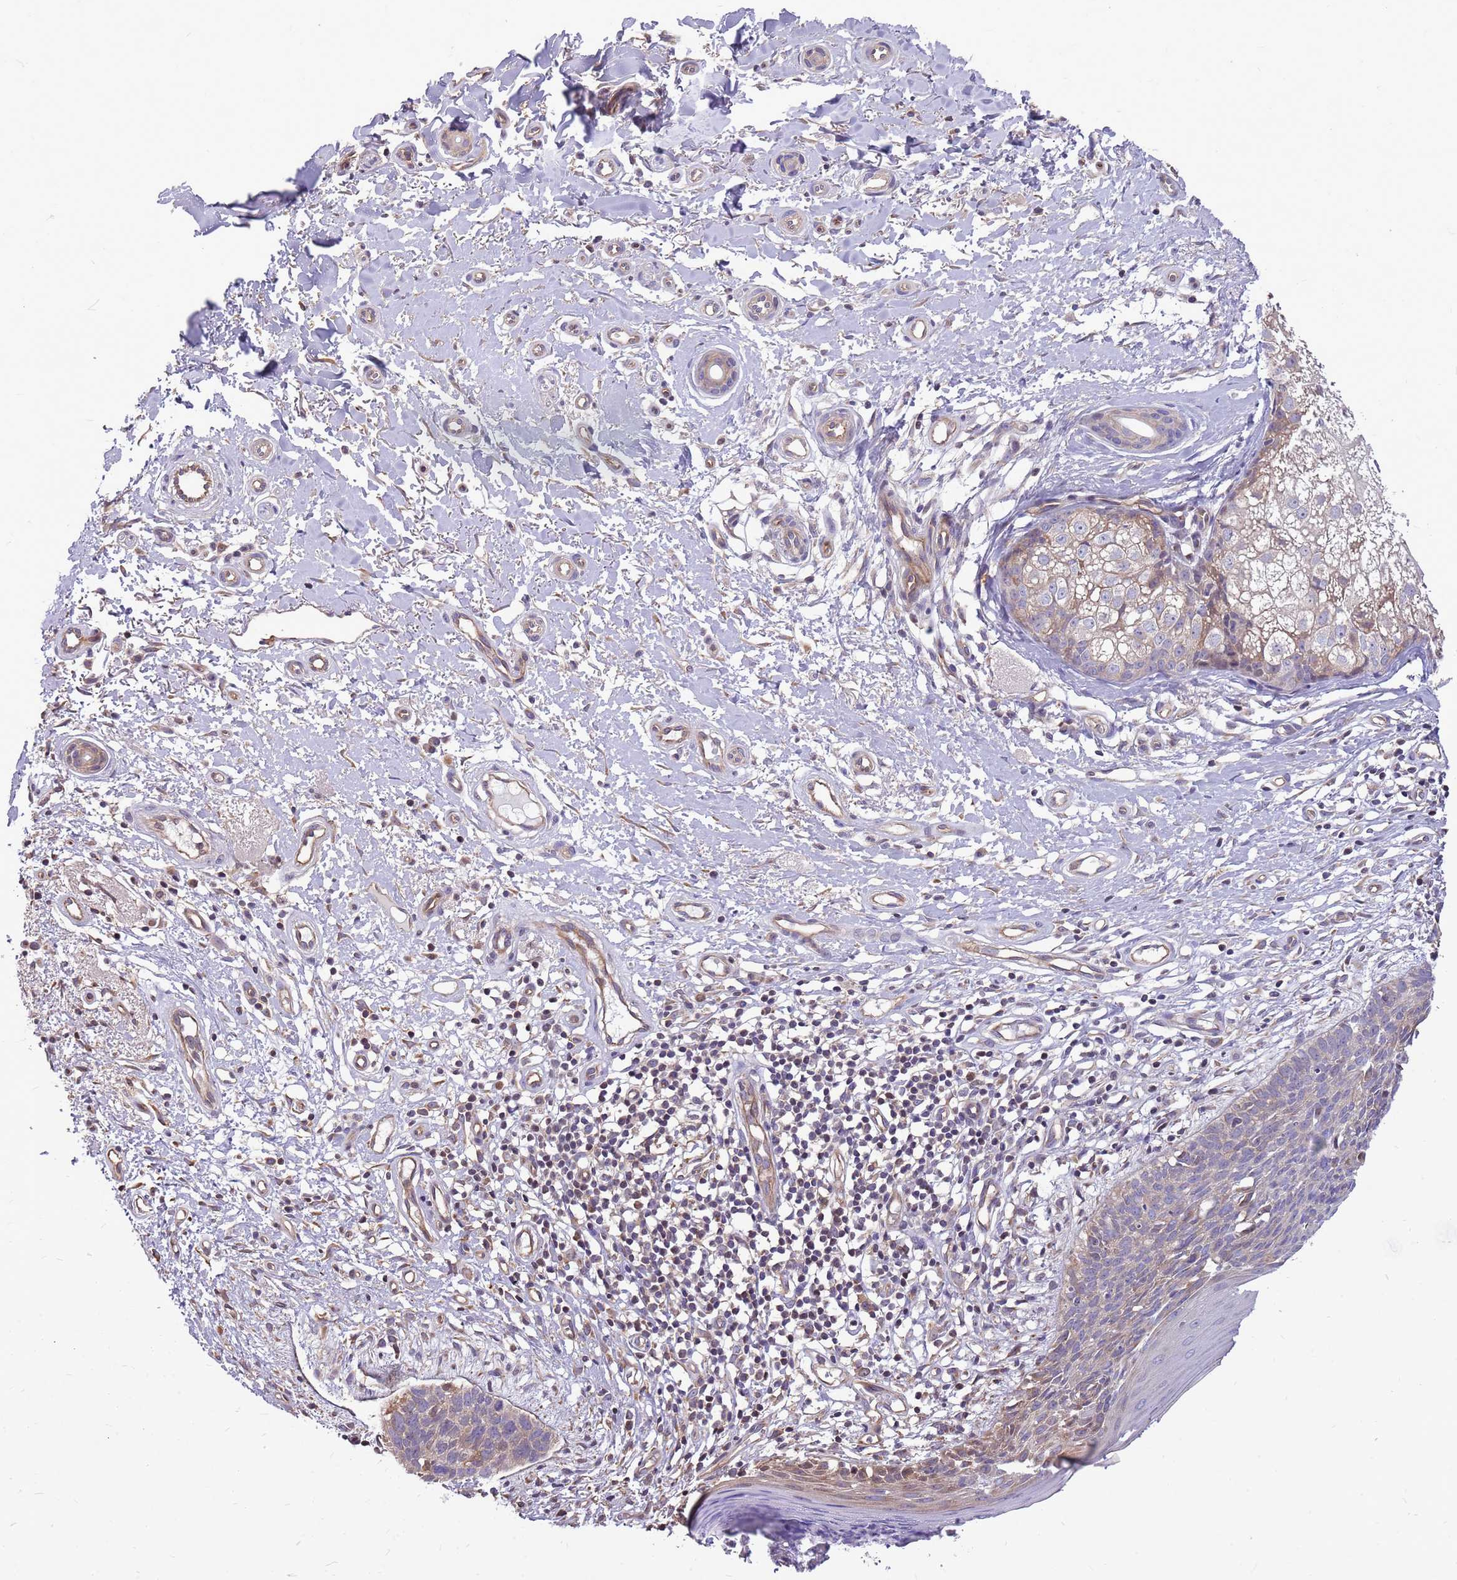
{"staining": {"intensity": "weak", "quantity": "25%-75%", "location": "cytoplasmic/membranous"}, "tissue": "skin cancer", "cell_type": "Tumor cells", "image_type": "cancer", "snomed": [{"axis": "morphology", "description": "Basal cell carcinoma"}, {"axis": "topography", "description": "Skin"}], "caption": "Protein expression analysis of human skin cancer (basal cell carcinoma) reveals weak cytoplasmic/membranous staining in approximately 25%-75% of tumor cells. (Brightfield microscopy of DAB IHC at high magnification).", "gene": "WASHC4", "patient": {"sex": "male", "age": 78}}